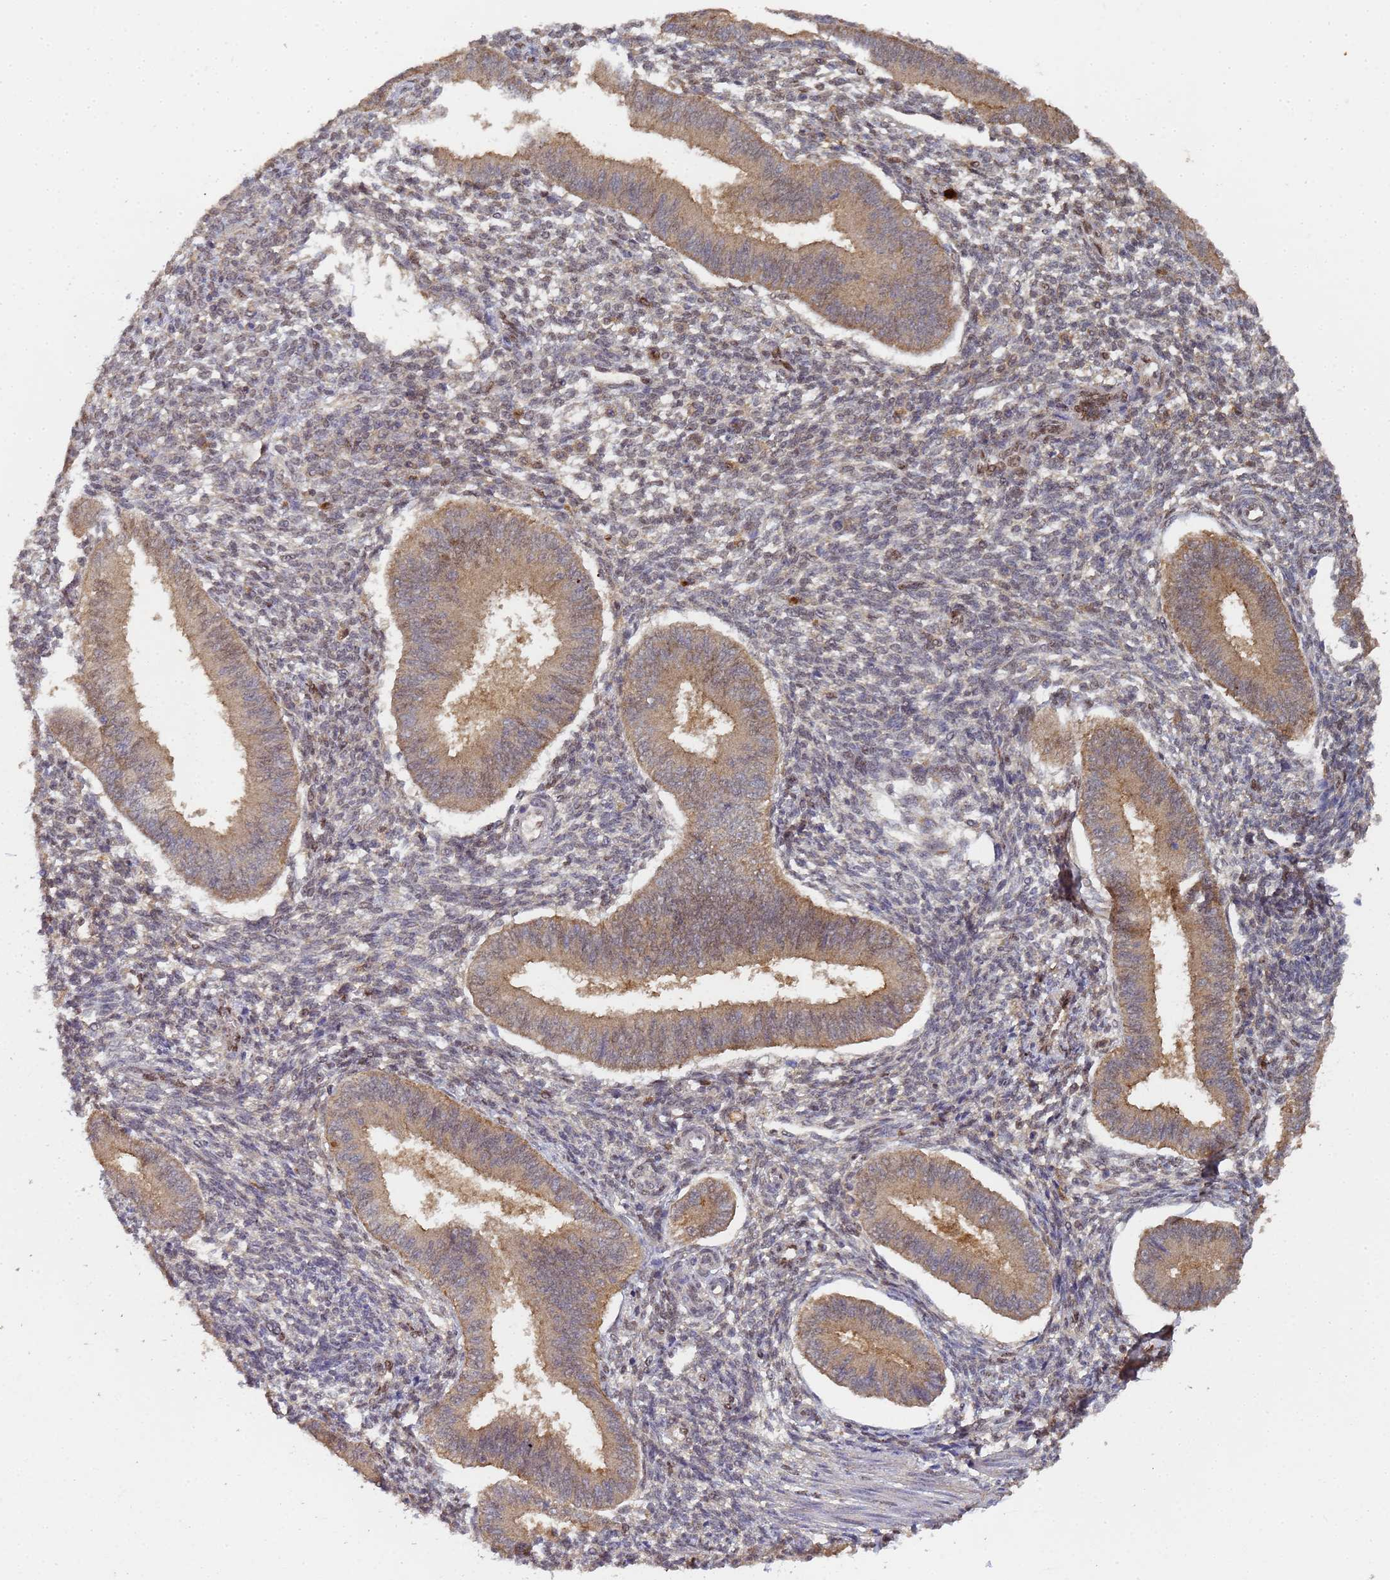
{"staining": {"intensity": "moderate", "quantity": "<25%", "location": "nuclear"}, "tissue": "endometrium", "cell_type": "Cells in endometrial stroma", "image_type": "normal", "snomed": [{"axis": "morphology", "description": "Normal tissue, NOS"}, {"axis": "topography", "description": "Uterus"}, {"axis": "topography", "description": "Endometrium"}], "caption": "A photomicrograph showing moderate nuclear positivity in about <25% of cells in endometrial stroma in unremarkable endometrium, as visualized by brown immunohistochemical staining.", "gene": "SECISBP2", "patient": {"sex": "female", "age": 48}}